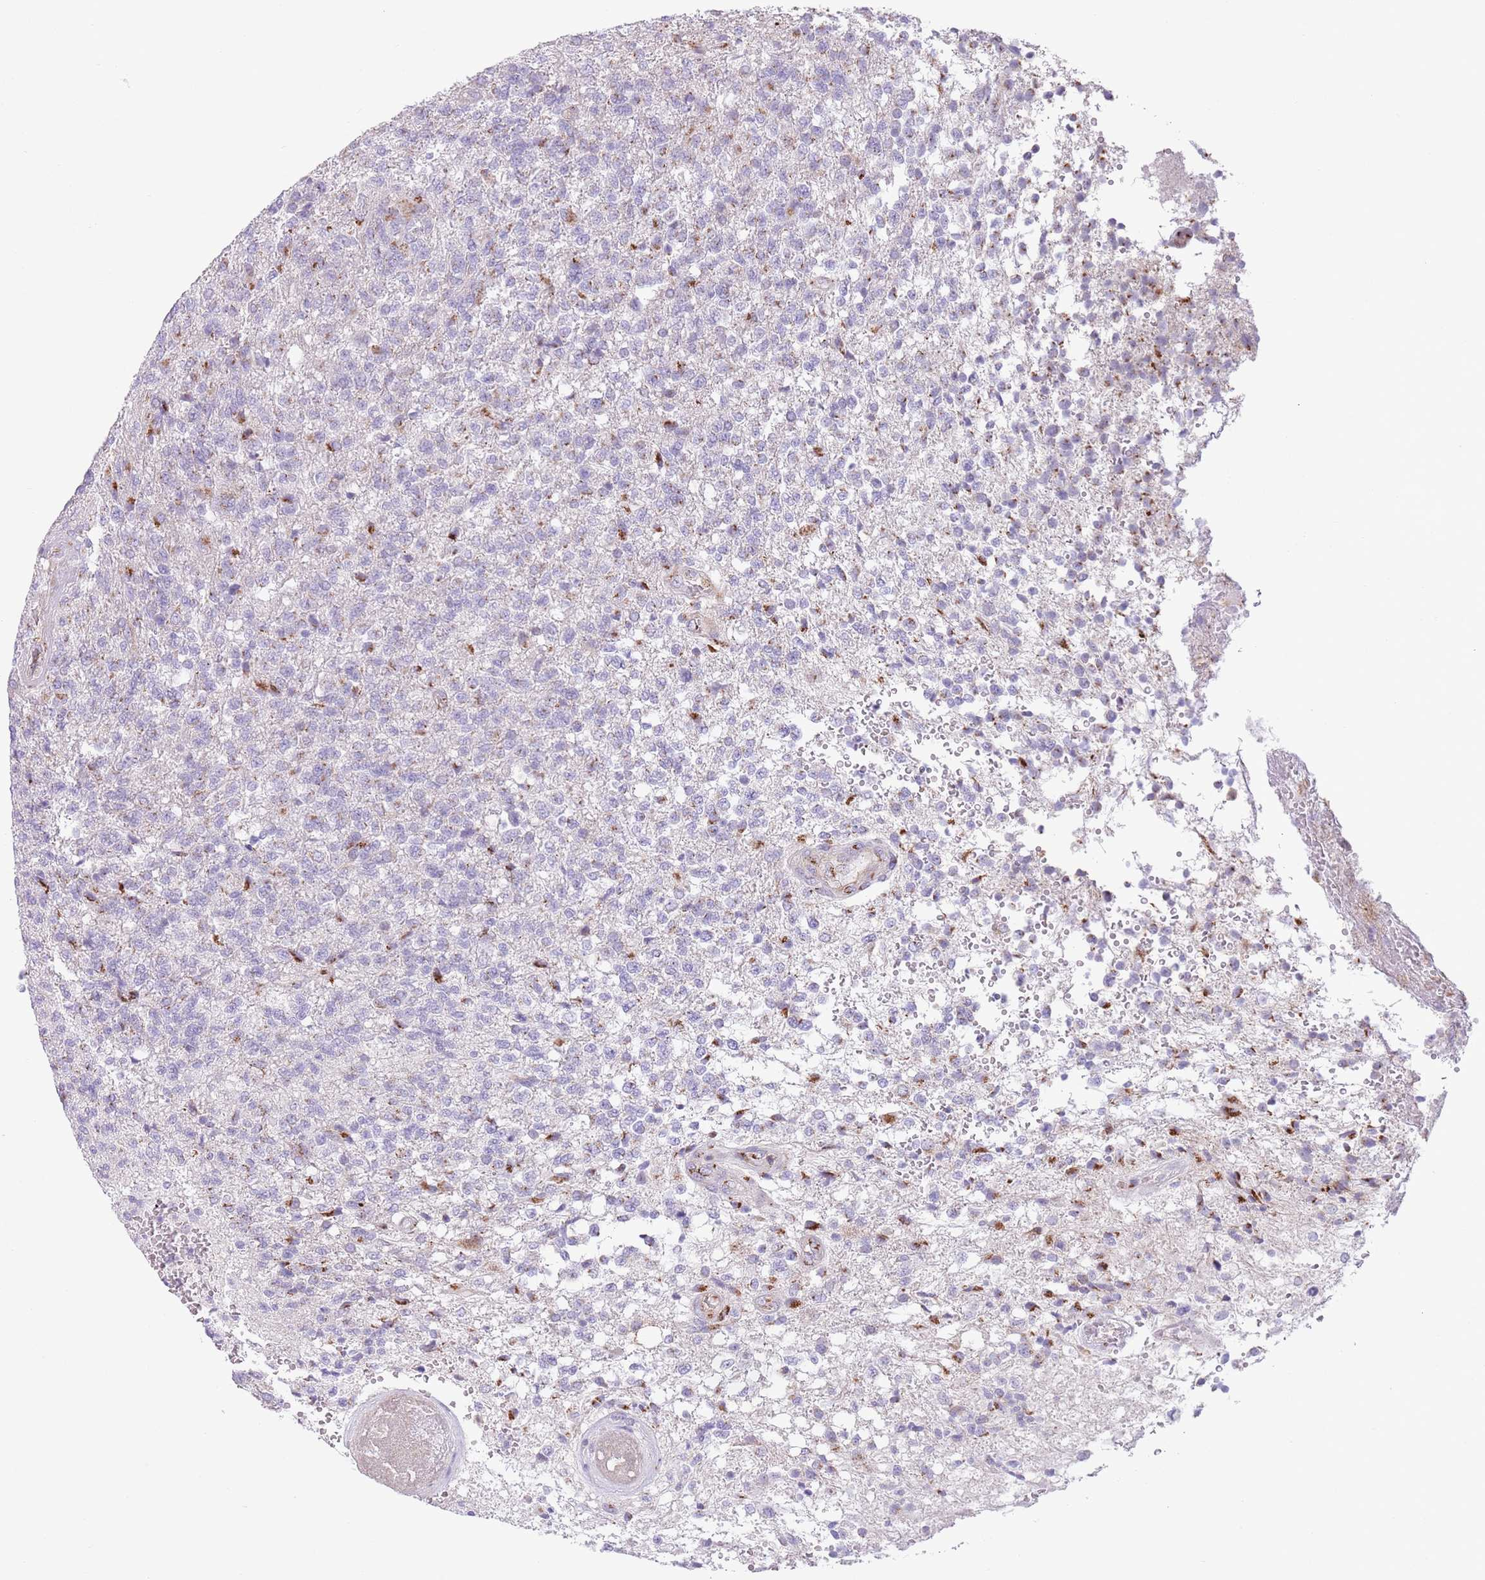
{"staining": {"intensity": "strong", "quantity": "<25%", "location": "cytoplasmic/membranous"}, "tissue": "glioma", "cell_type": "Tumor cells", "image_type": "cancer", "snomed": [{"axis": "morphology", "description": "Glioma, malignant, High grade"}, {"axis": "topography", "description": "Brain"}], "caption": "This photomicrograph demonstrates malignant glioma (high-grade) stained with IHC to label a protein in brown. The cytoplasmic/membranous of tumor cells show strong positivity for the protein. Nuclei are counter-stained blue.", "gene": "C20orf96", "patient": {"sex": "male", "age": 56}}